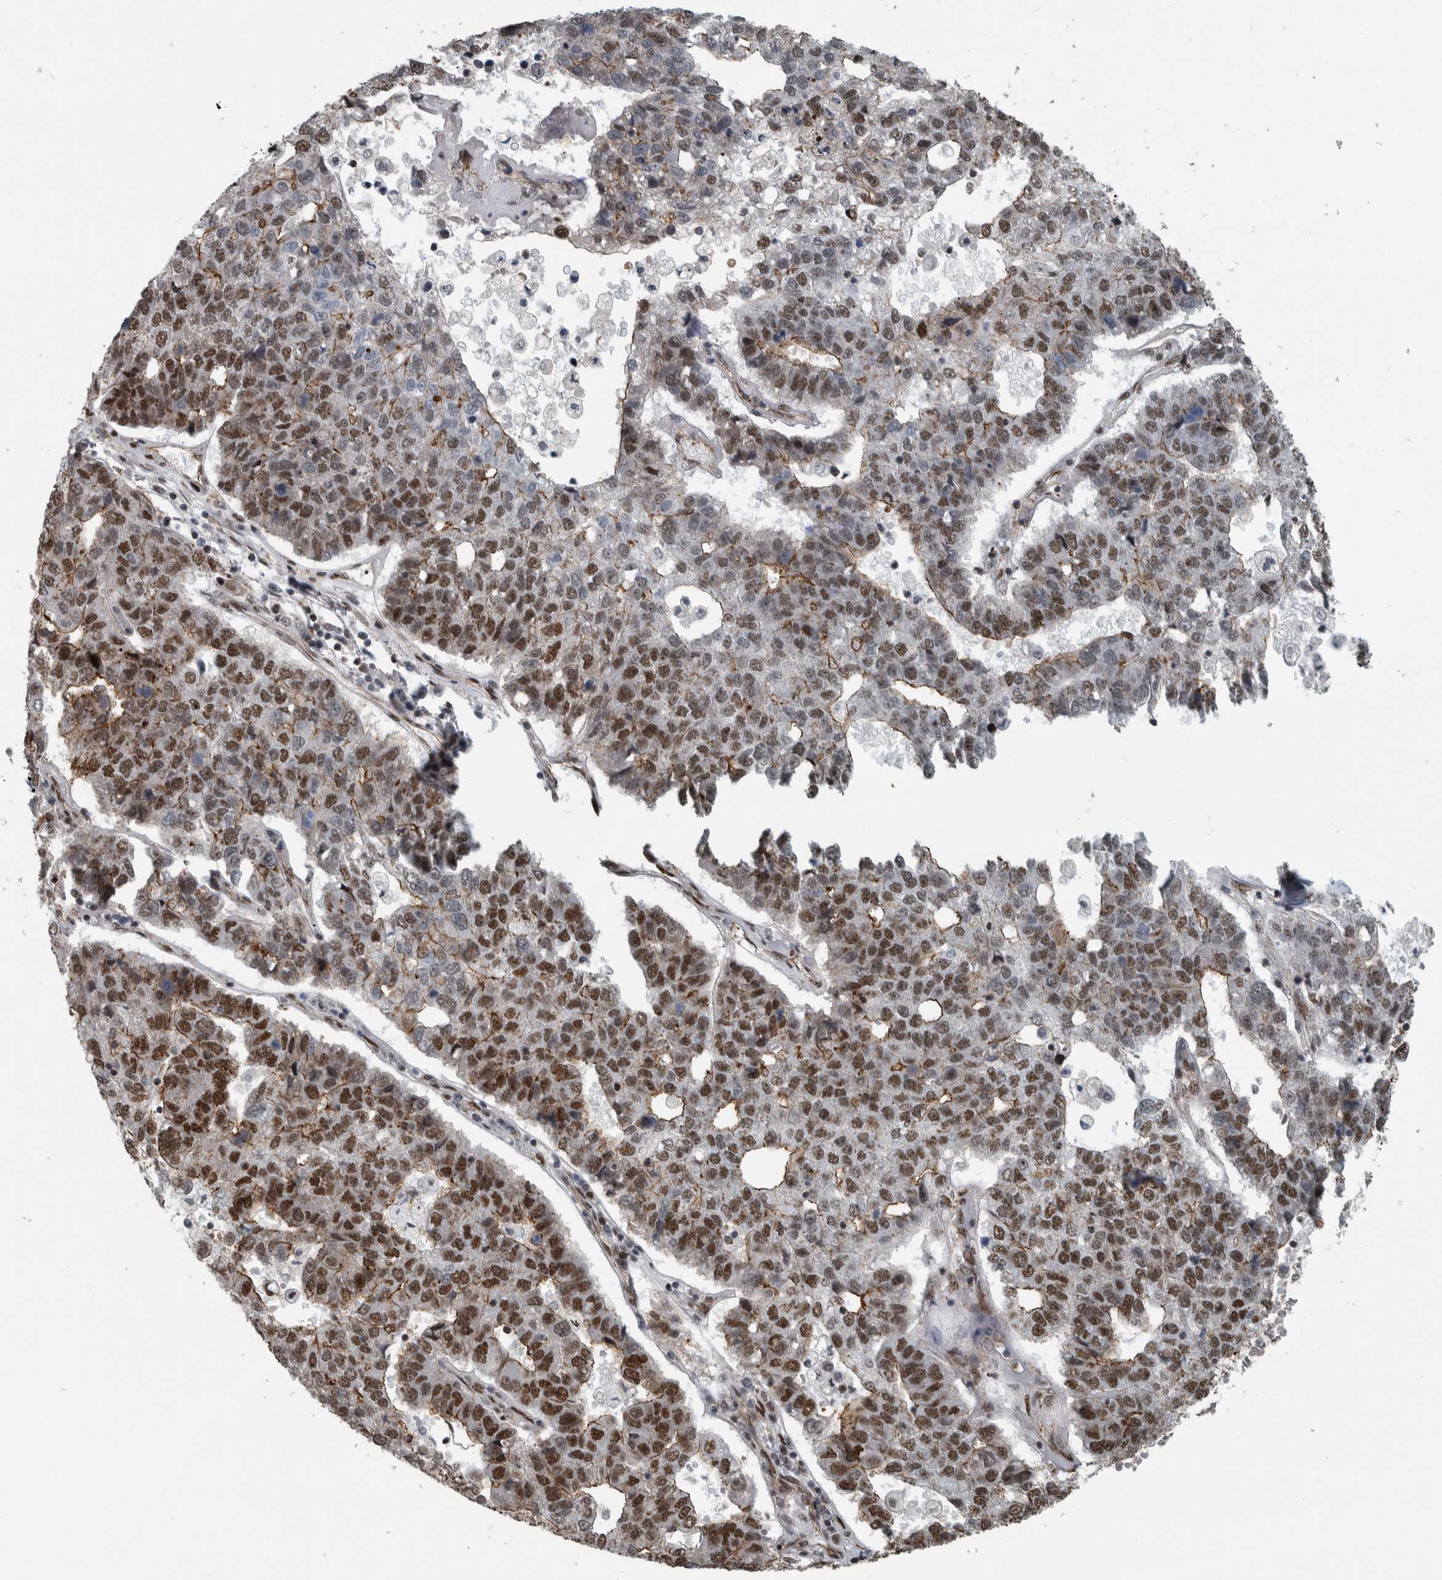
{"staining": {"intensity": "strong", "quantity": ">75%", "location": "nuclear"}, "tissue": "pancreatic cancer", "cell_type": "Tumor cells", "image_type": "cancer", "snomed": [{"axis": "morphology", "description": "Adenocarcinoma, NOS"}, {"axis": "topography", "description": "Pancreas"}], "caption": "Pancreatic adenocarcinoma tissue reveals strong nuclear staining in about >75% of tumor cells", "gene": "FAM135B", "patient": {"sex": "female", "age": 61}}